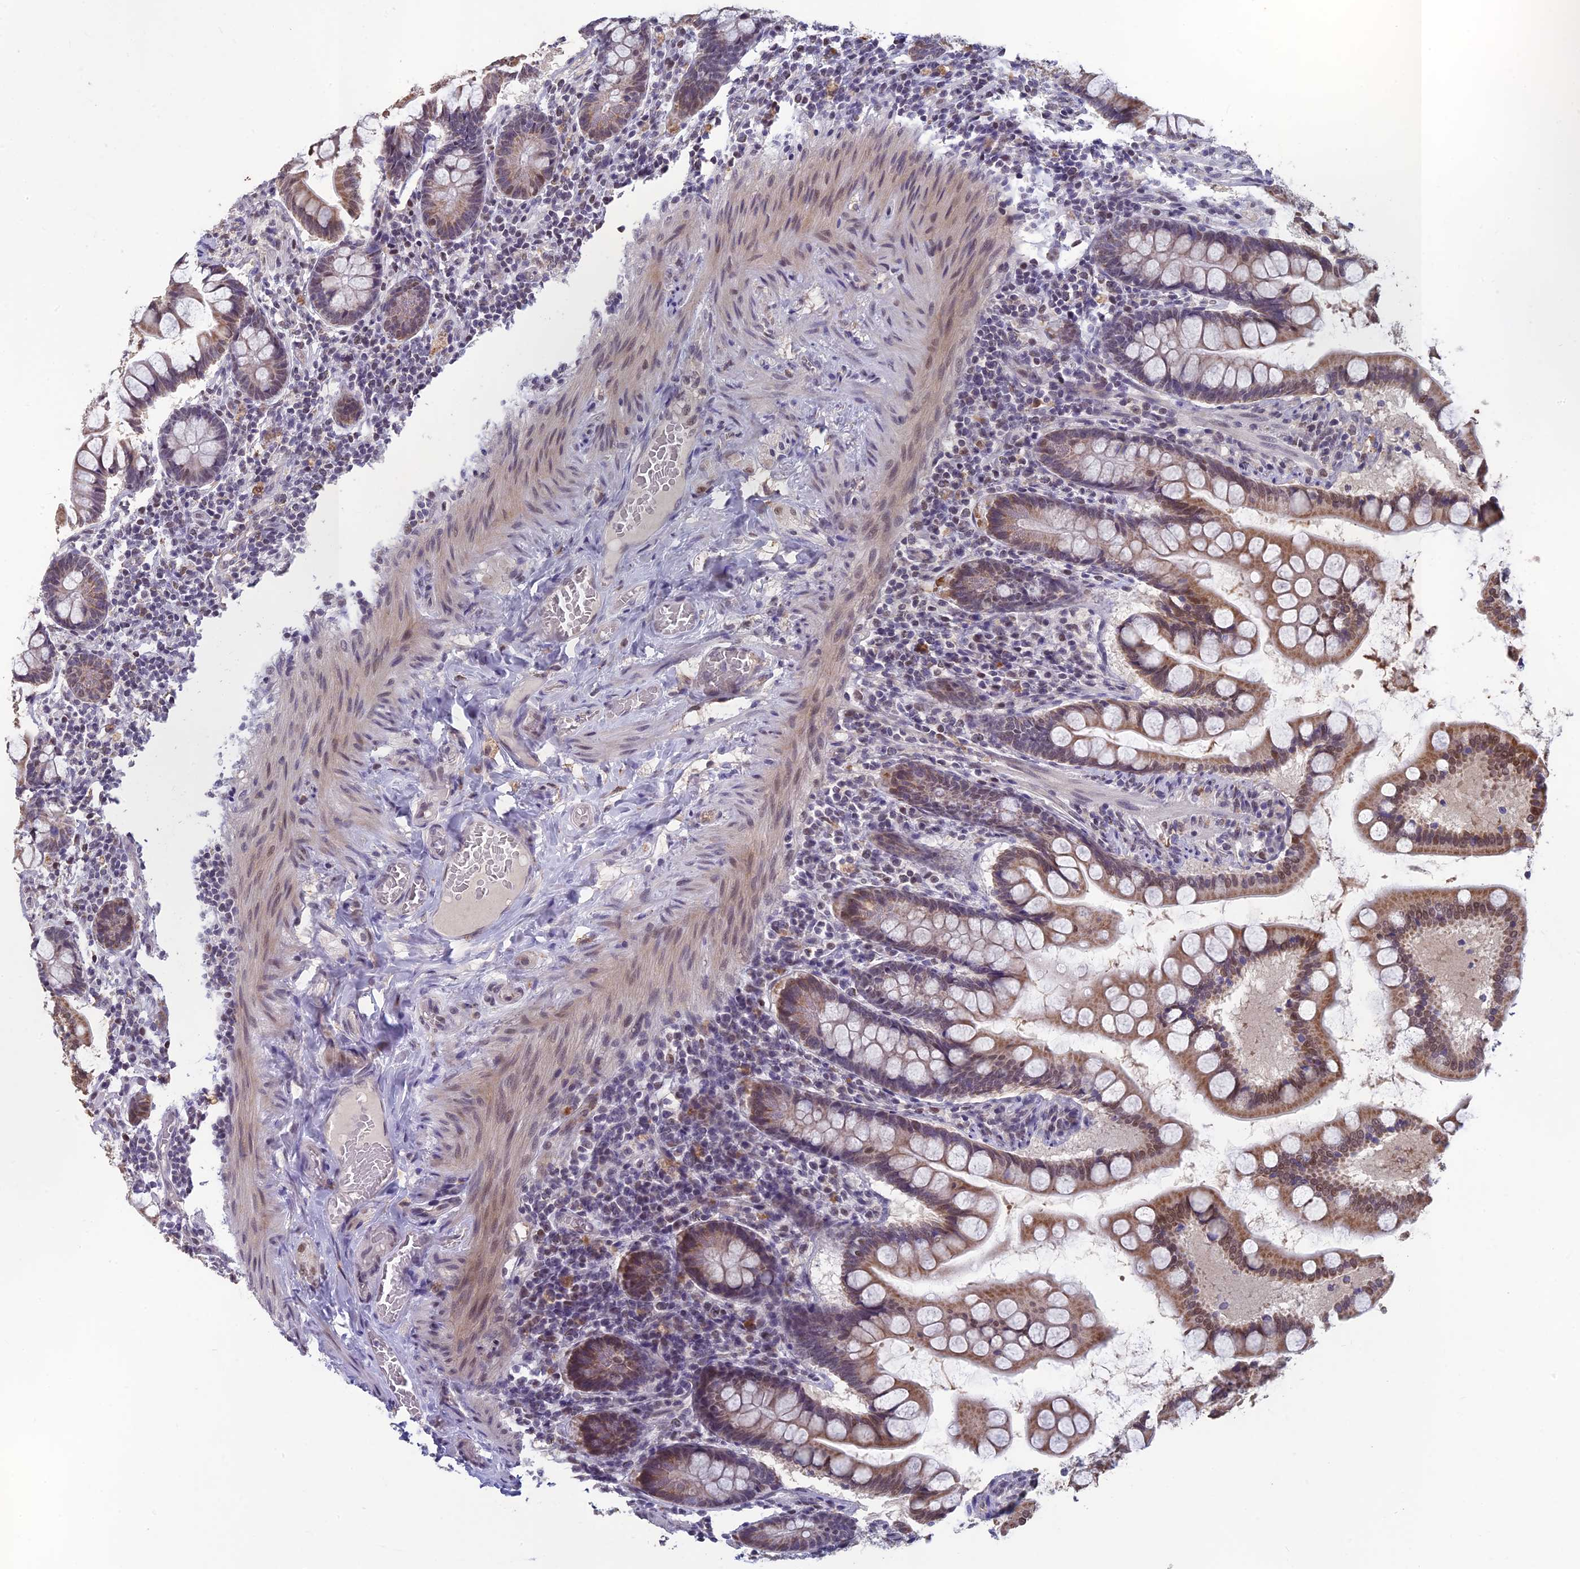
{"staining": {"intensity": "moderate", "quantity": "25%-75%", "location": "cytoplasmic/membranous,nuclear"}, "tissue": "small intestine", "cell_type": "Glandular cells", "image_type": "normal", "snomed": [{"axis": "morphology", "description": "Normal tissue, NOS"}, {"axis": "topography", "description": "Small intestine"}], "caption": "Immunohistochemical staining of benign human small intestine reveals 25%-75% levels of moderate cytoplasmic/membranous,nuclear protein expression in approximately 25%-75% of glandular cells.", "gene": "MT", "patient": {"sex": "male", "age": 41}}